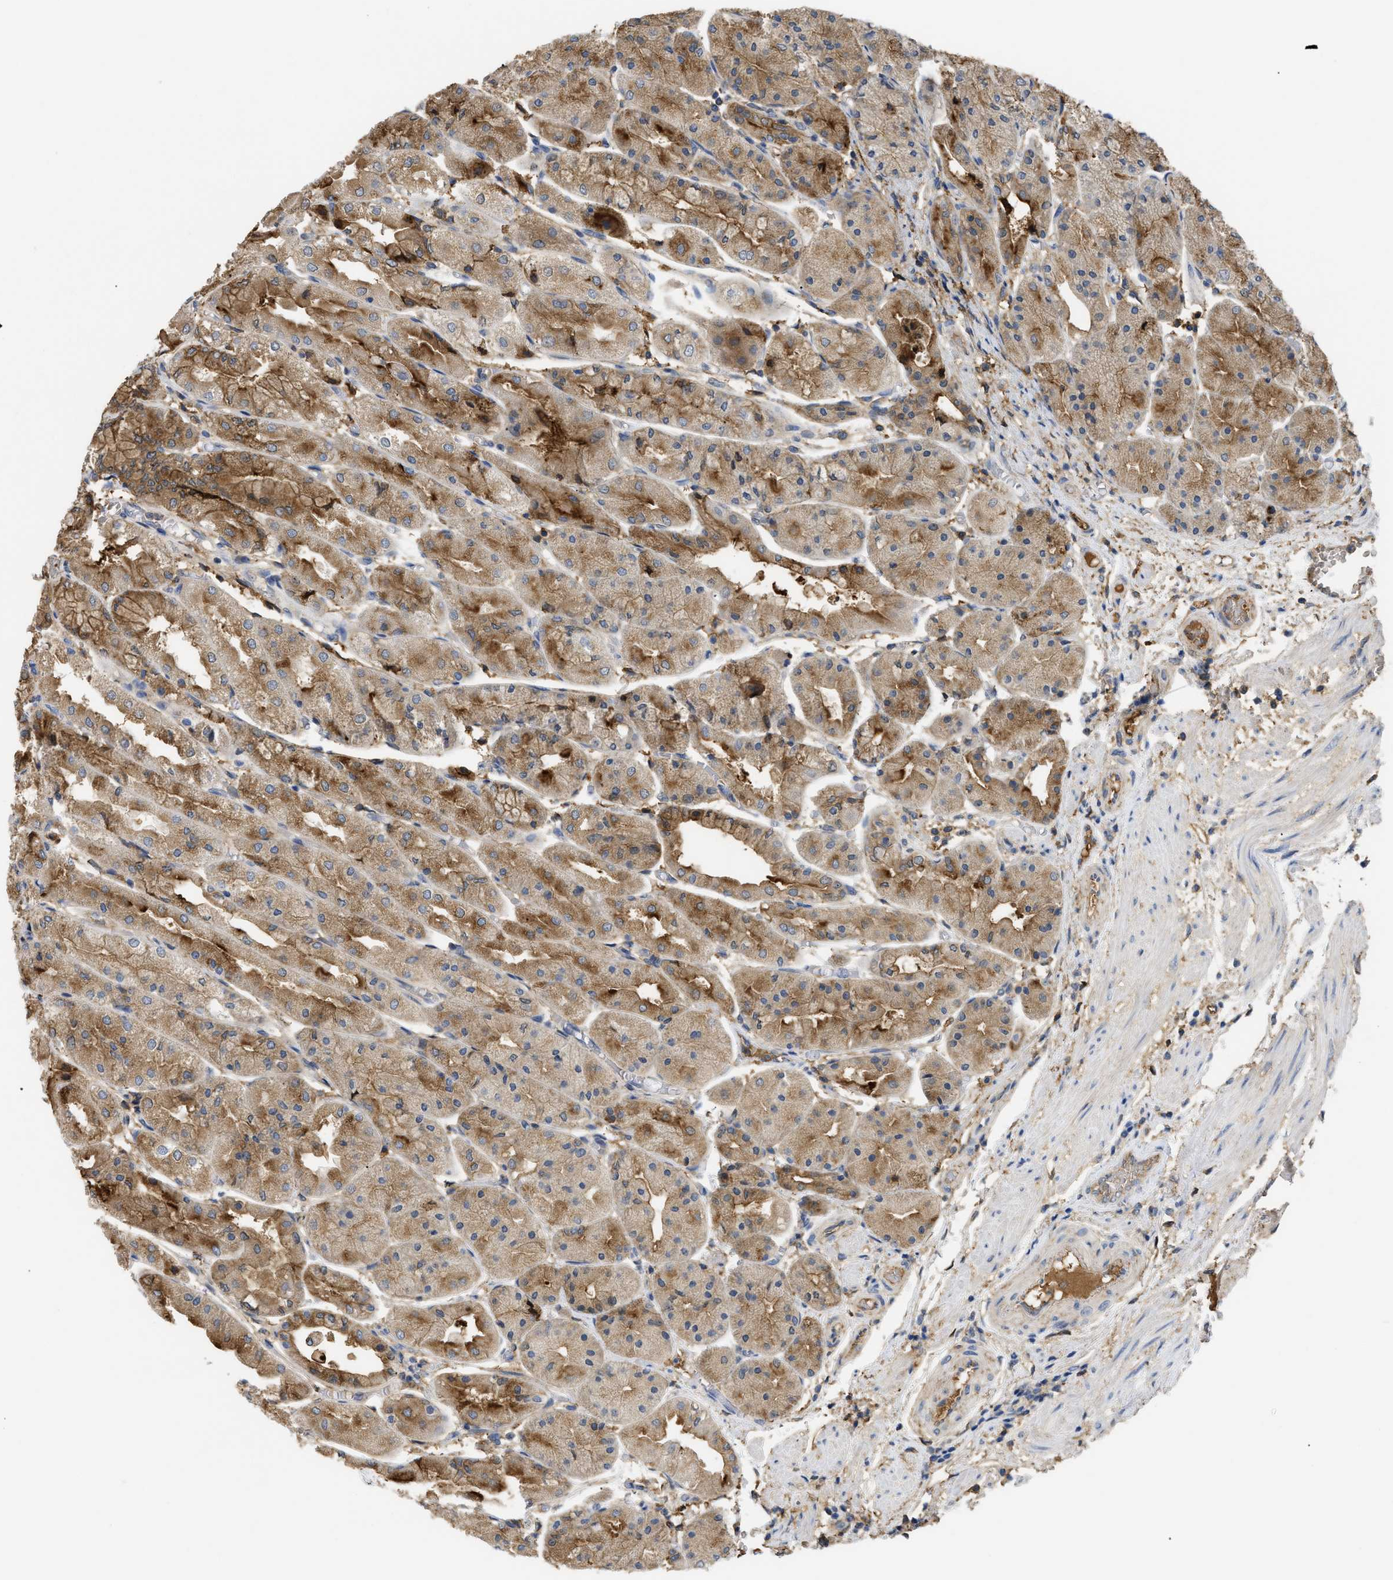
{"staining": {"intensity": "strong", "quantity": "25%-75%", "location": "cytoplasmic/membranous"}, "tissue": "stomach", "cell_type": "Glandular cells", "image_type": "normal", "snomed": [{"axis": "morphology", "description": "Normal tissue, NOS"}, {"axis": "topography", "description": "Stomach, upper"}], "caption": "Stomach stained for a protein (brown) displays strong cytoplasmic/membranous positive staining in approximately 25%-75% of glandular cells.", "gene": "ANXA4", "patient": {"sex": "male", "age": 72}}